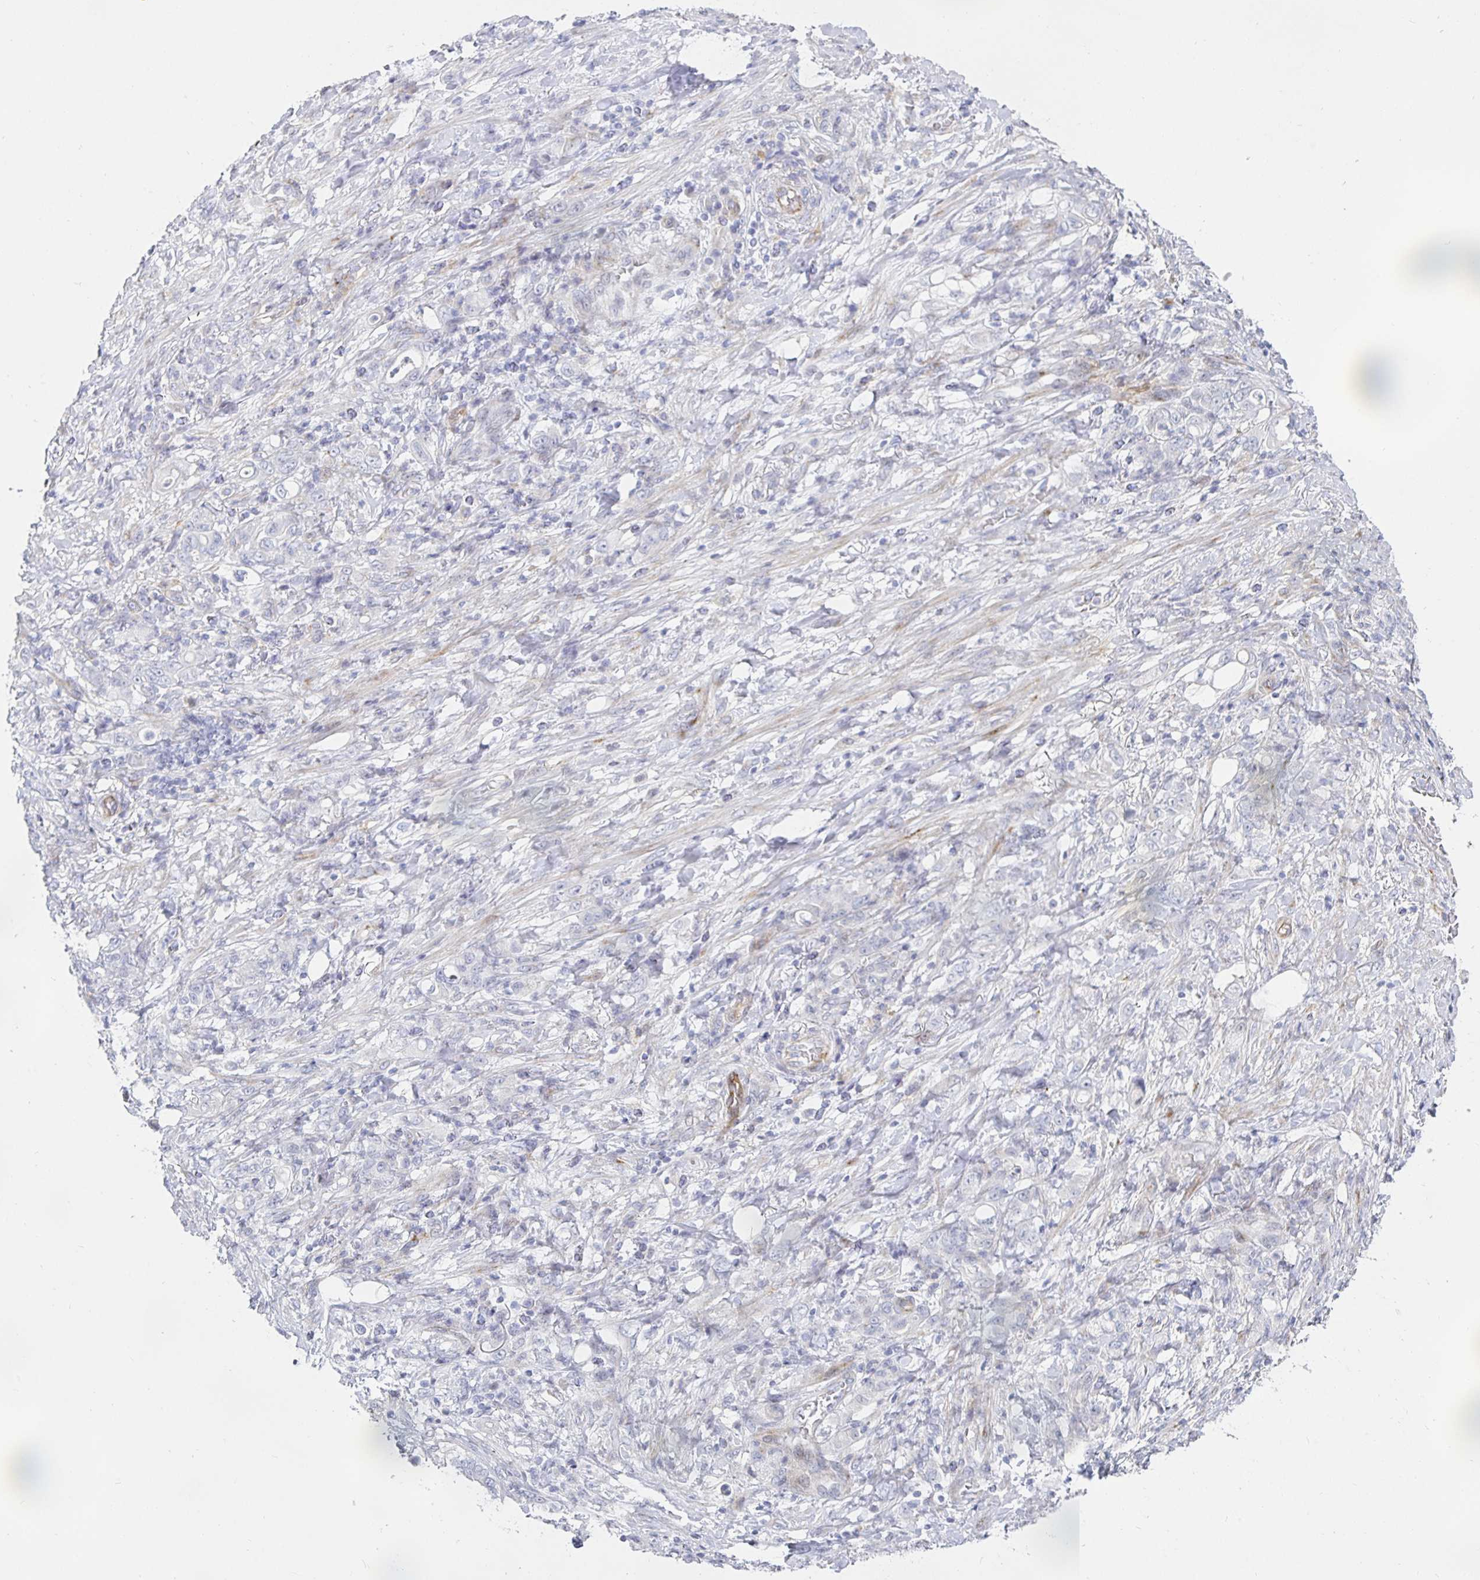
{"staining": {"intensity": "negative", "quantity": "none", "location": "none"}, "tissue": "stomach cancer", "cell_type": "Tumor cells", "image_type": "cancer", "snomed": [{"axis": "morphology", "description": "Adenocarcinoma, NOS"}, {"axis": "topography", "description": "Stomach"}], "caption": "Human adenocarcinoma (stomach) stained for a protein using immunohistochemistry (IHC) displays no positivity in tumor cells.", "gene": "S100G", "patient": {"sex": "female", "age": 79}}